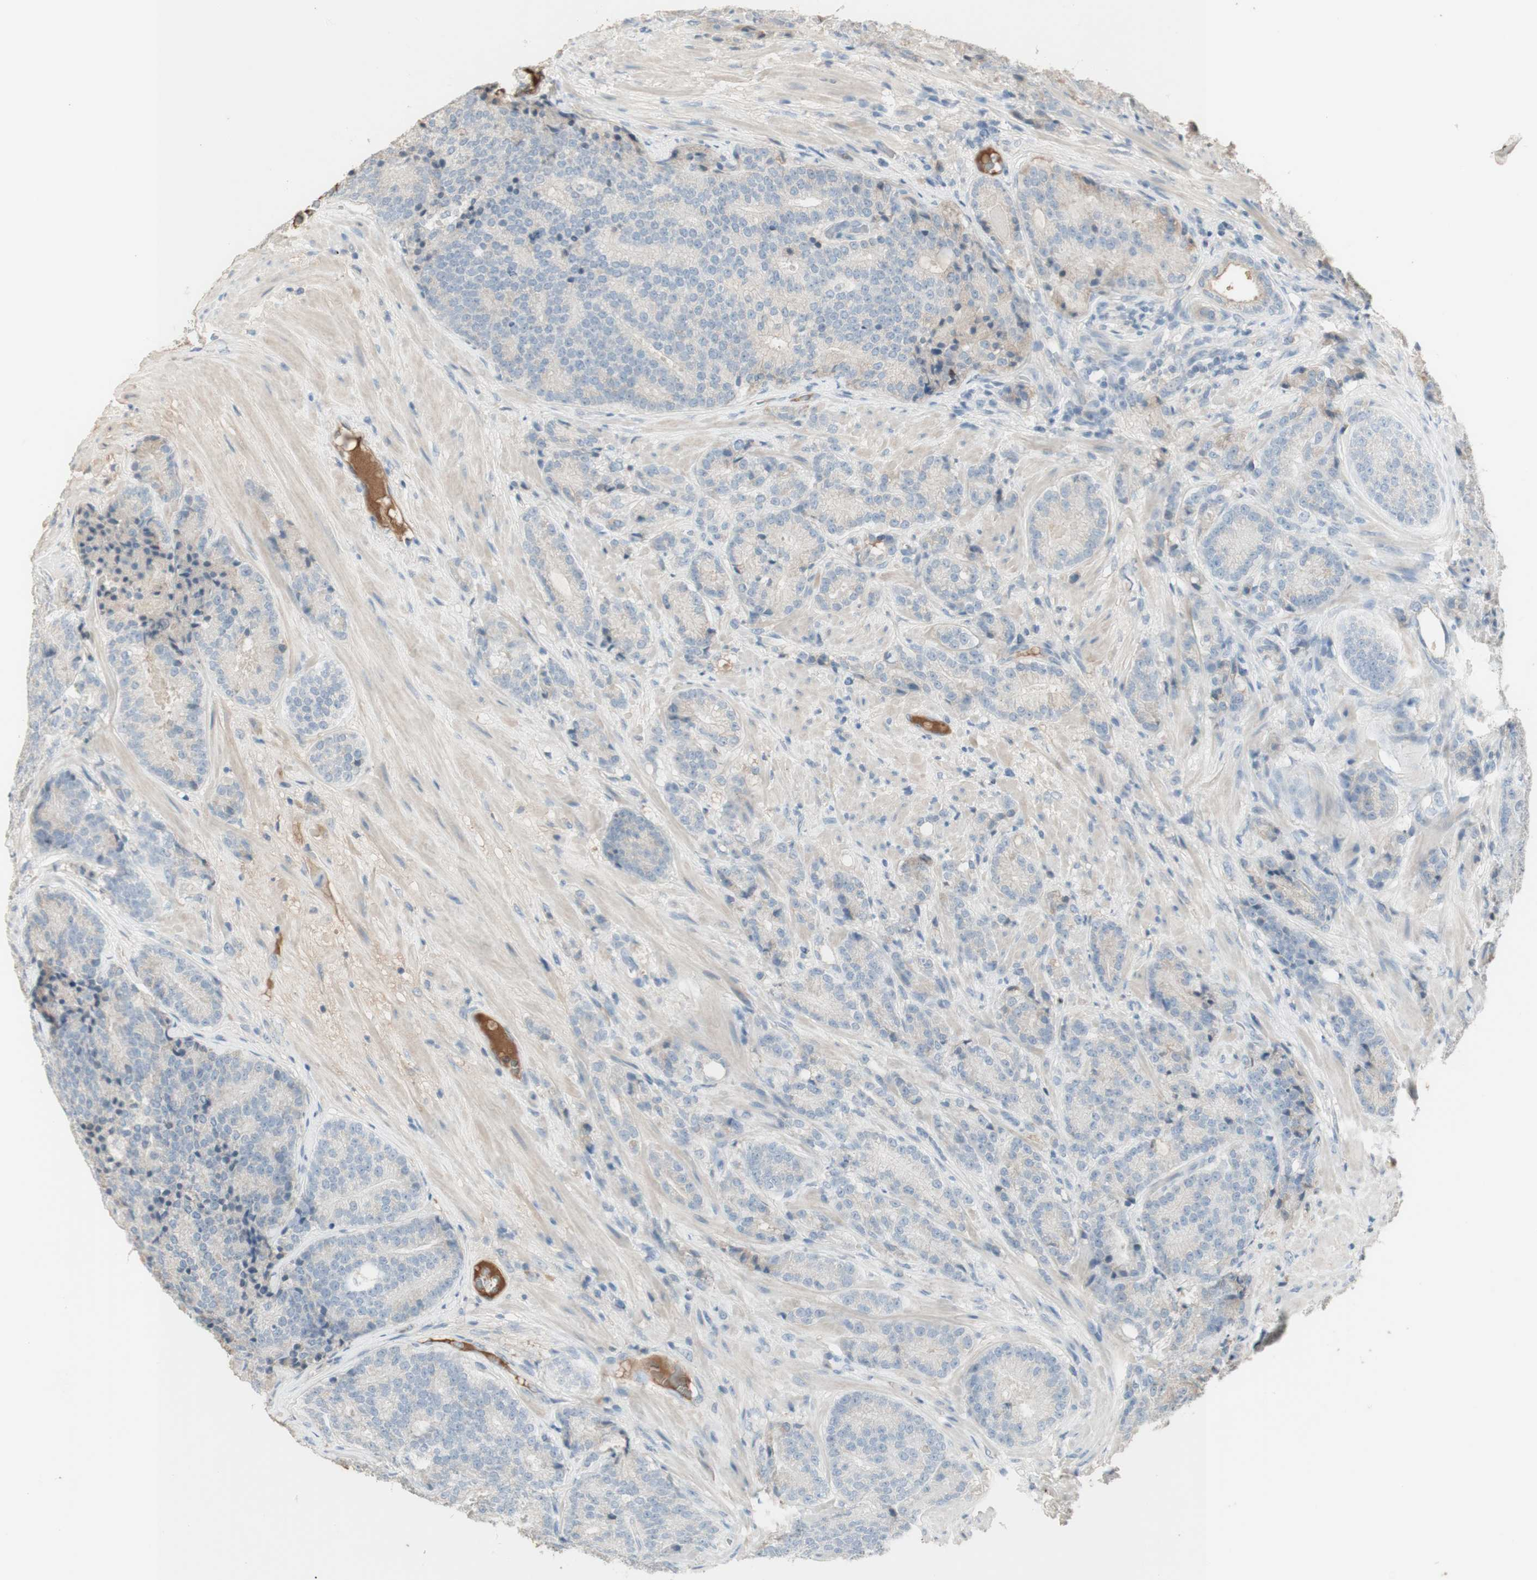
{"staining": {"intensity": "negative", "quantity": "none", "location": "none"}, "tissue": "prostate cancer", "cell_type": "Tumor cells", "image_type": "cancer", "snomed": [{"axis": "morphology", "description": "Adenocarcinoma, High grade"}, {"axis": "topography", "description": "Prostate"}], "caption": "Immunohistochemical staining of human prostate adenocarcinoma (high-grade) exhibits no significant staining in tumor cells.", "gene": "IFNG", "patient": {"sex": "male", "age": 61}}